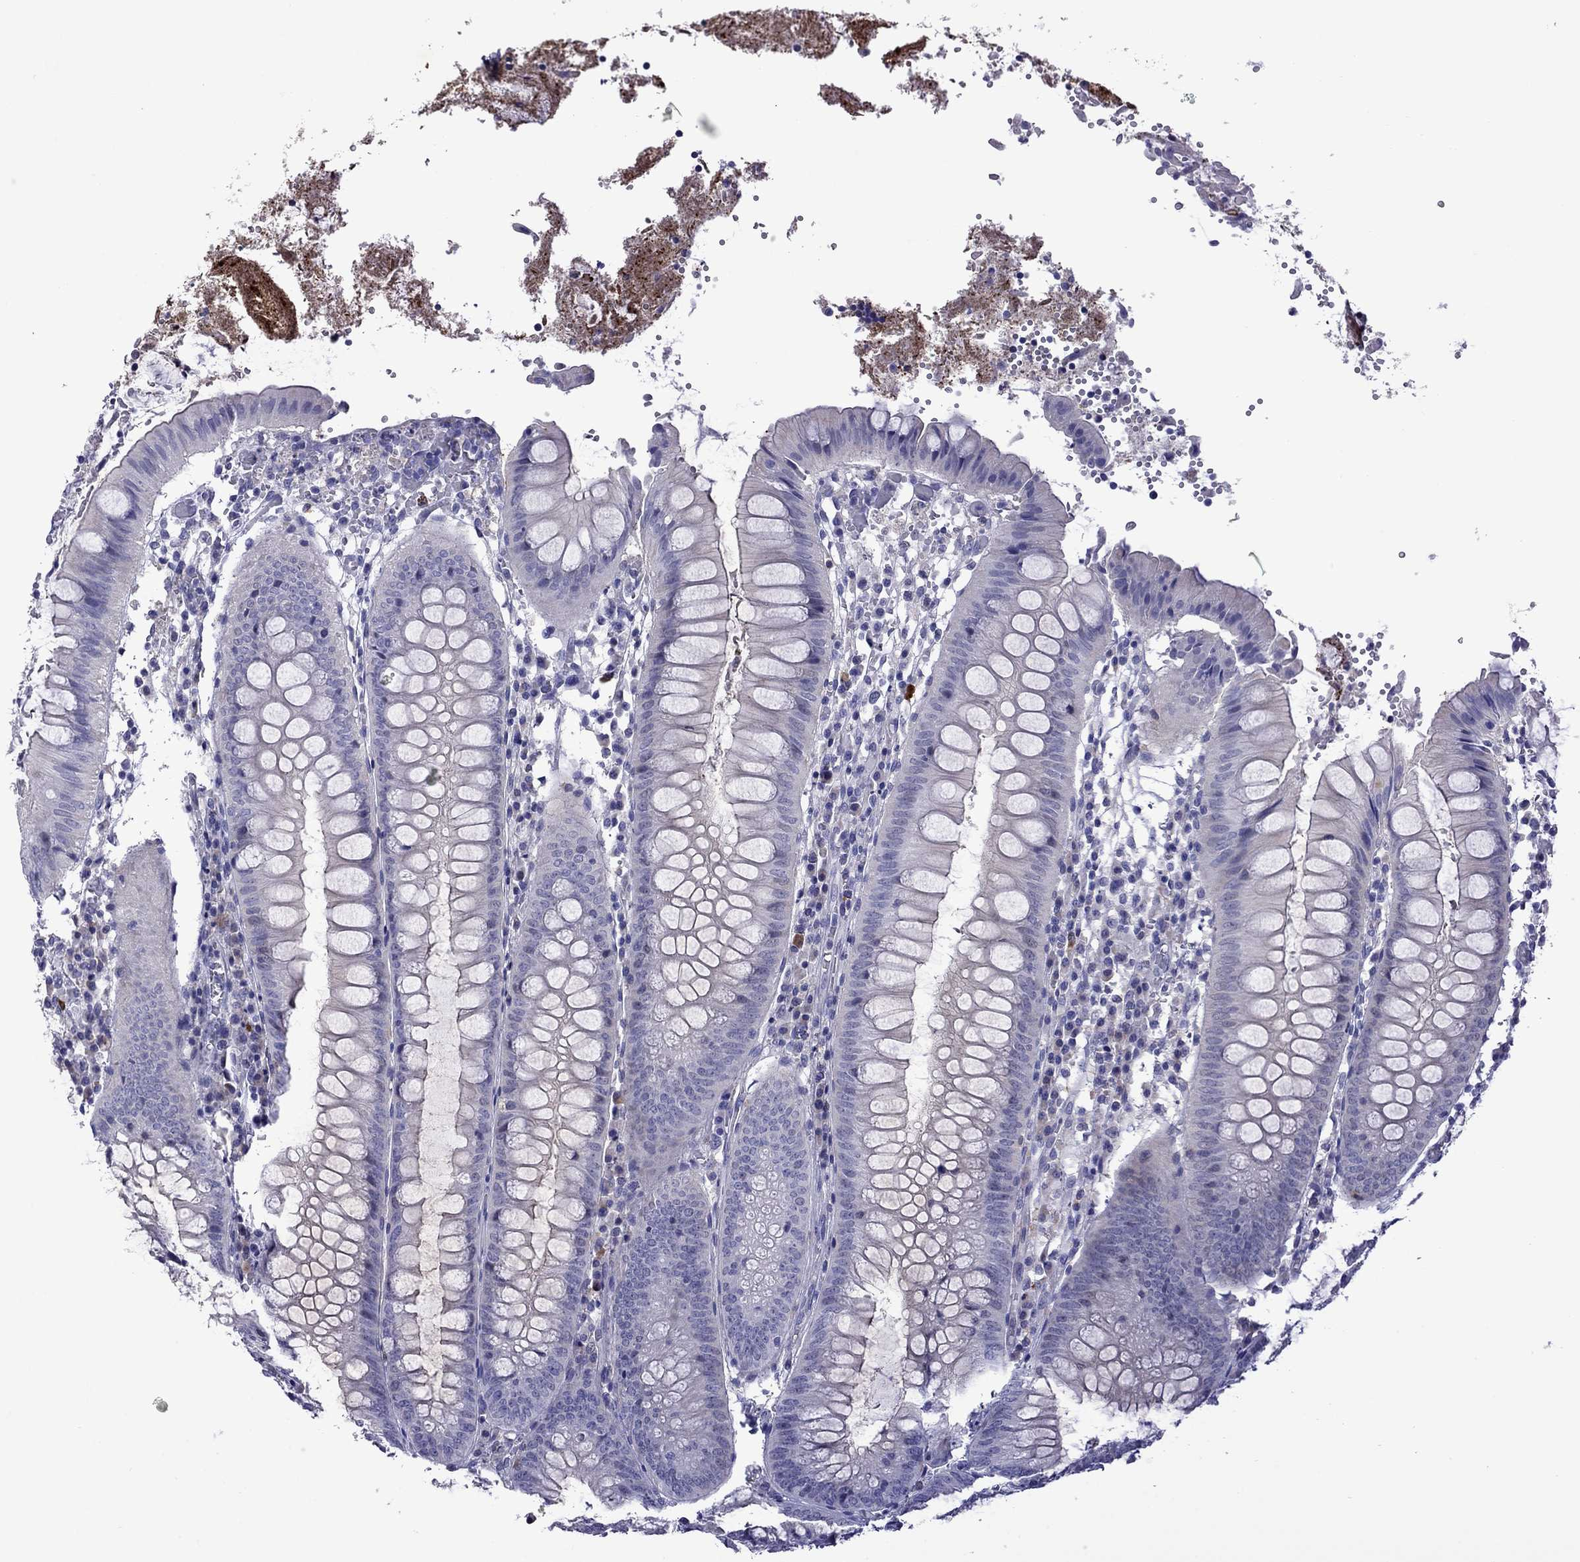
{"staining": {"intensity": "negative", "quantity": "none", "location": "none"}, "tissue": "appendix", "cell_type": "Glandular cells", "image_type": "normal", "snomed": [{"axis": "morphology", "description": "Normal tissue, NOS"}, {"axis": "morphology", "description": "Inflammation, NOS"}, {"axis": "topography", "description": "Appendix"}], "caption": "Image shows no protein expression in glandular cells of benign appendix.", "gene": "STAR", "patient": {"sex": "male", "age": 16}}